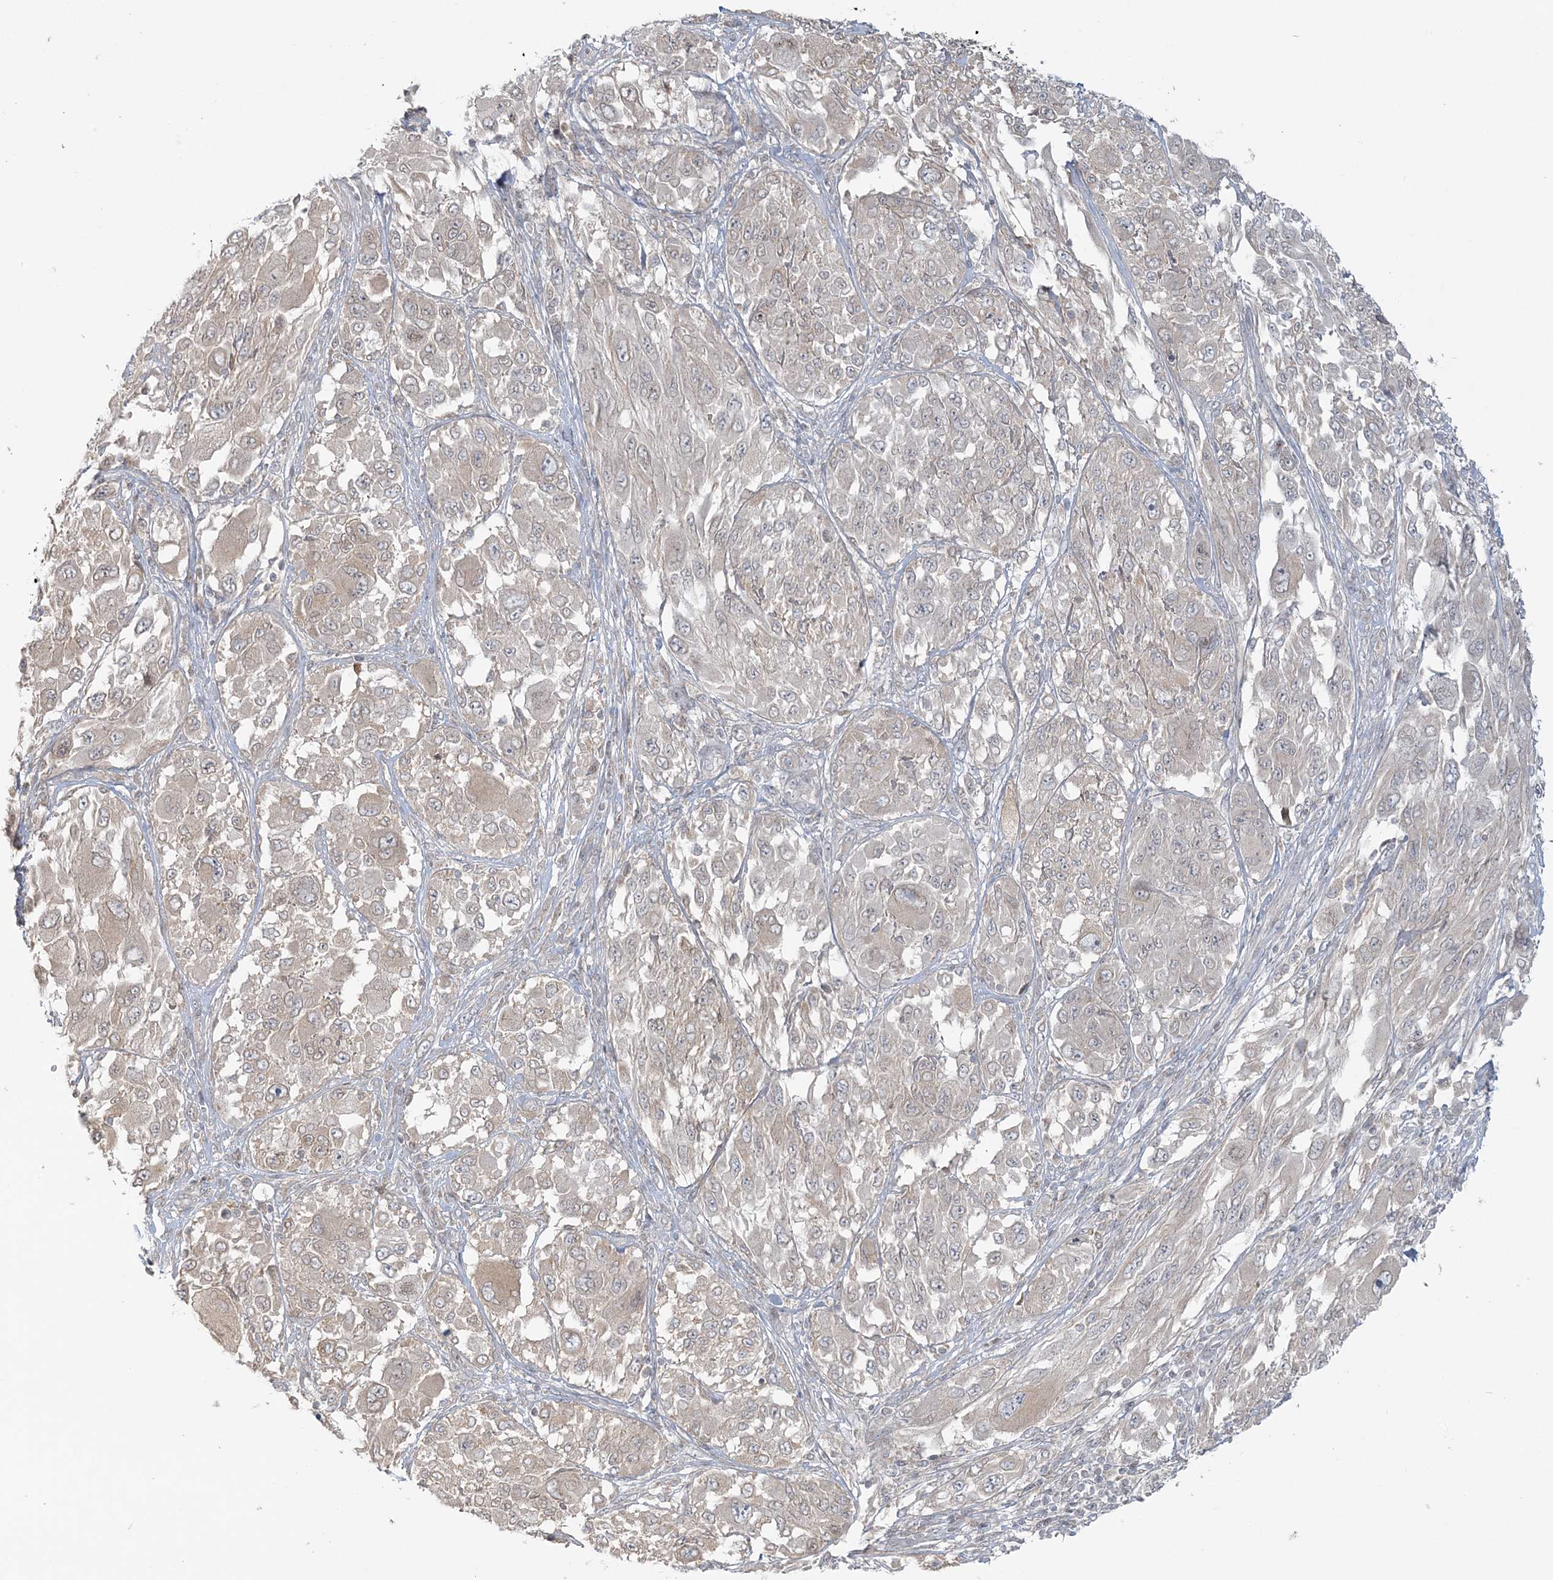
{"staining": {"intensity": "weak", "quantity": "<25%", "location": "cytoplasmic/membranous"}, "tissue": "melanoma", "cell_type": "Tumor cells", "image_type": "cancer", "snomed": [{"axis": "morphology", "description": "Malignant melanoma, NOS"}, {"axis": "topography", "description": "Skin"}], "caption": "Tumor cells show no significant expression in melanoma.", "gene": "BLTP3A", "patient": {"sex": "female", "age": 91}}